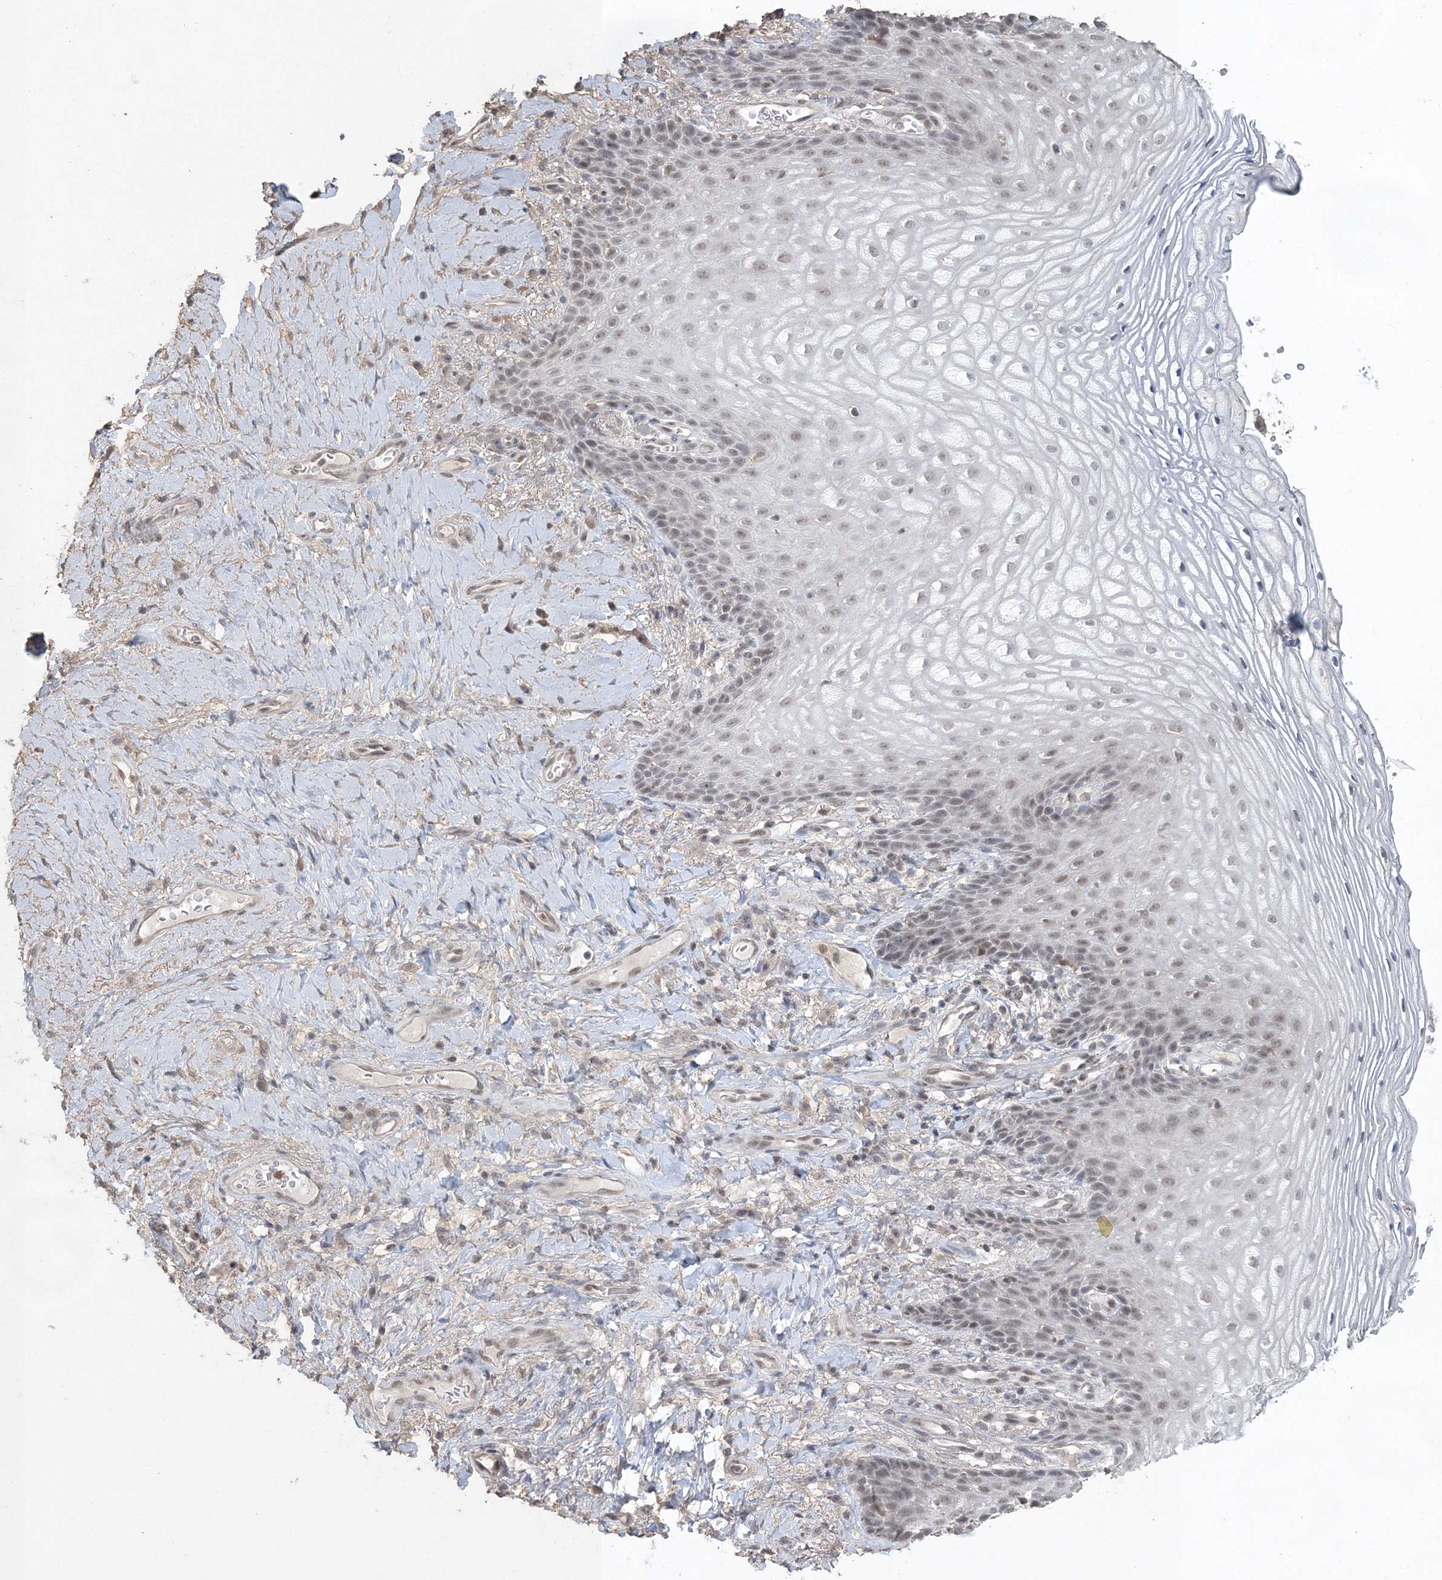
{"staining": {"intensity": "weak", "quantity": "<25%", "location": "nuclear"}, "tissue": "vagina", "cell_type": "Squamous epithelial cells", "image_type": "normal", "snomed": [{"axis": "morphology", "description": "Normal tissue, NOS"}, {"axis": "topography", "description": "Vagina"}], "caption": "IHC photomicrograph of normal vagina: vagina stained with DAB demonstrates no significant protein expression in squamous epithelial cells. (DAB immunohistochemistry (IHC) with hematoxylin counter stain).", "gene": "UIMC1", "patient": {"sex": "female", "age": 60}}